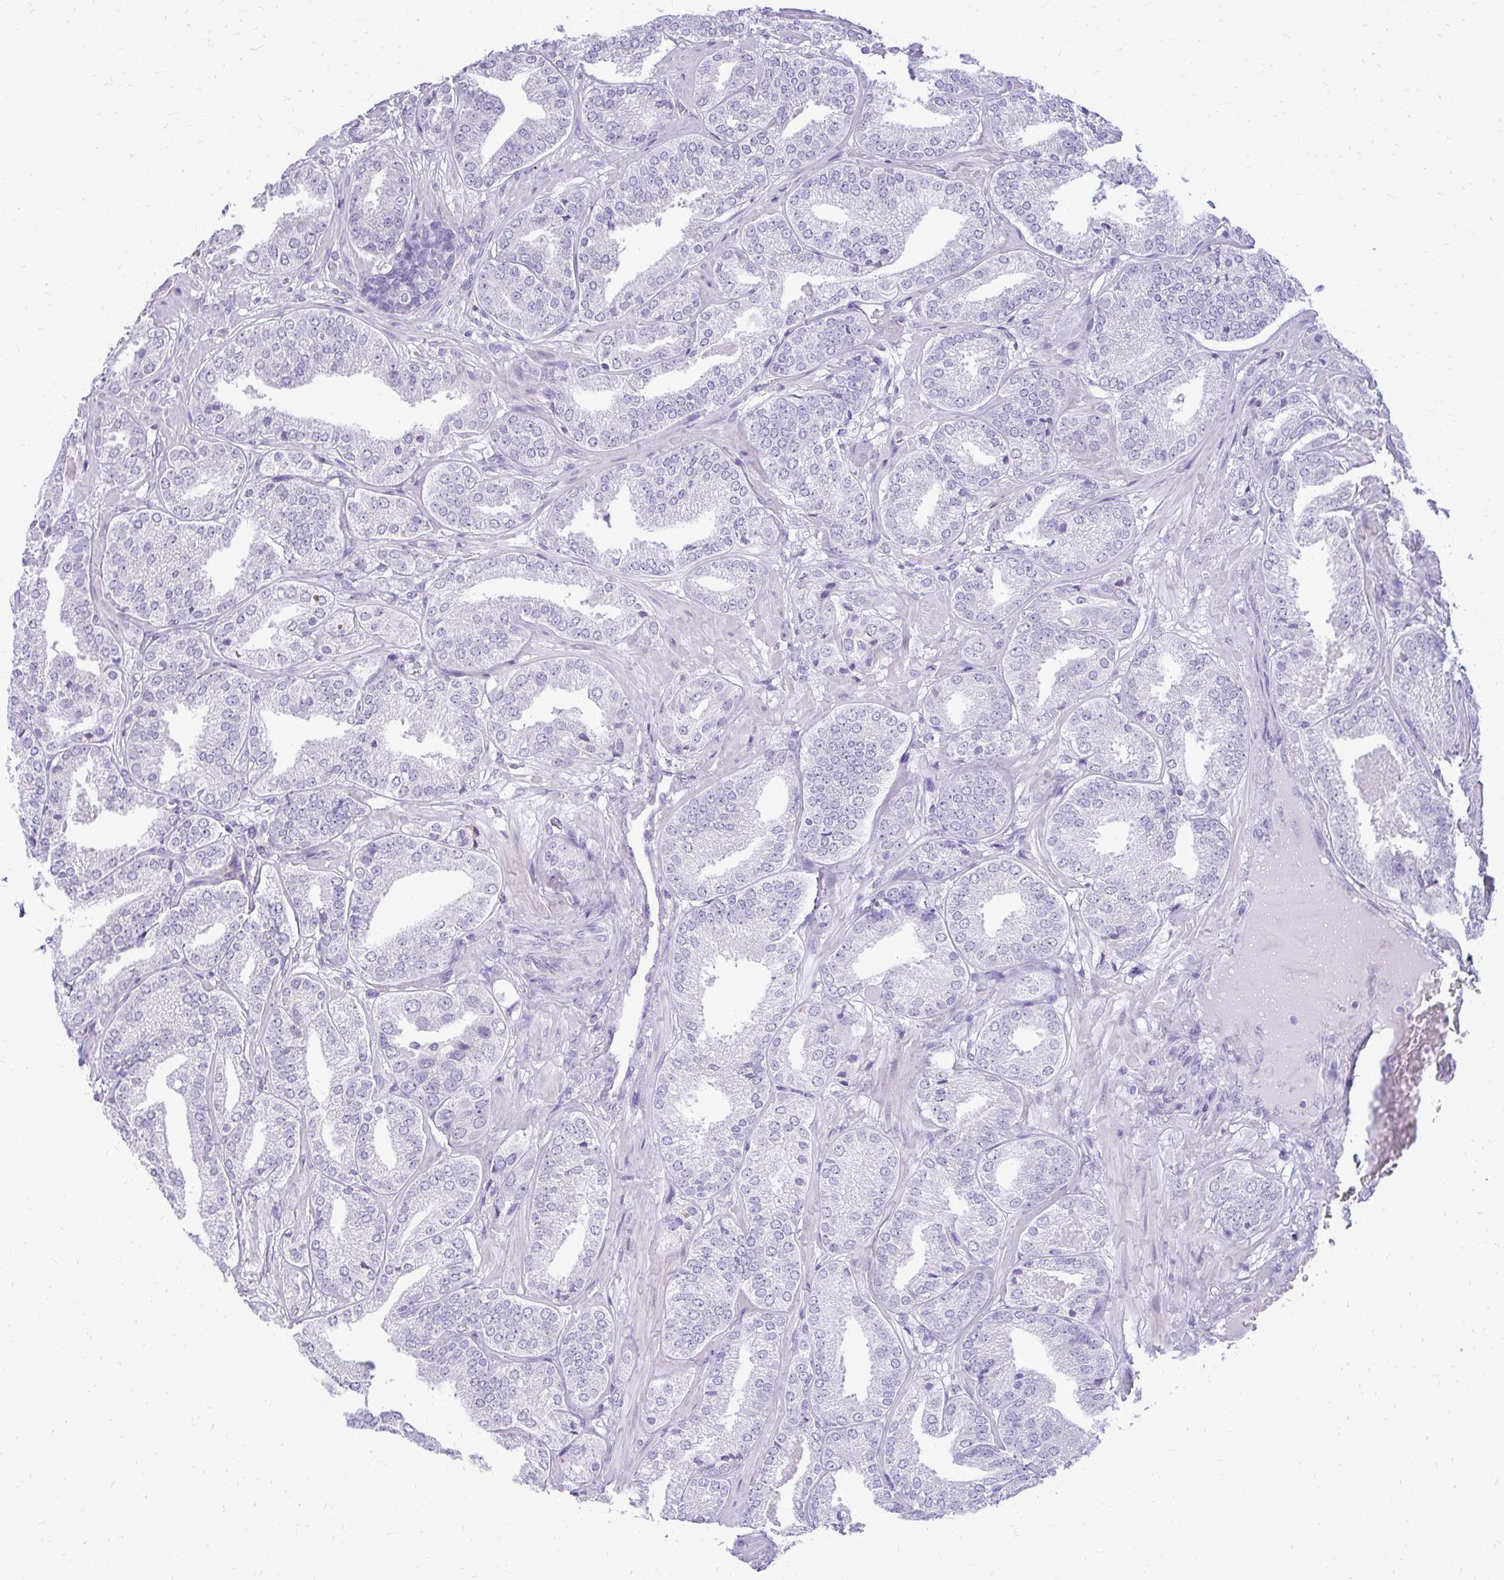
{"staining": {"intensity": "negative", "quantity": "none", "location": "none"}, "tissue": "prostate cancer", "cell_type": "Tumor cells", "image_type": "cancer", "snomed": [{"axis": "morphology", "description": "Adenocarcinoma, High grade"}, {"axis": "topography", "description": "Prostate"}], "caption": "This is an immunohistochemistry histopathology image of prostate cancer. There is no staining in tumor cells.", "gene": "PRAP1", "patient": {"sex": "male", "age": 63}}